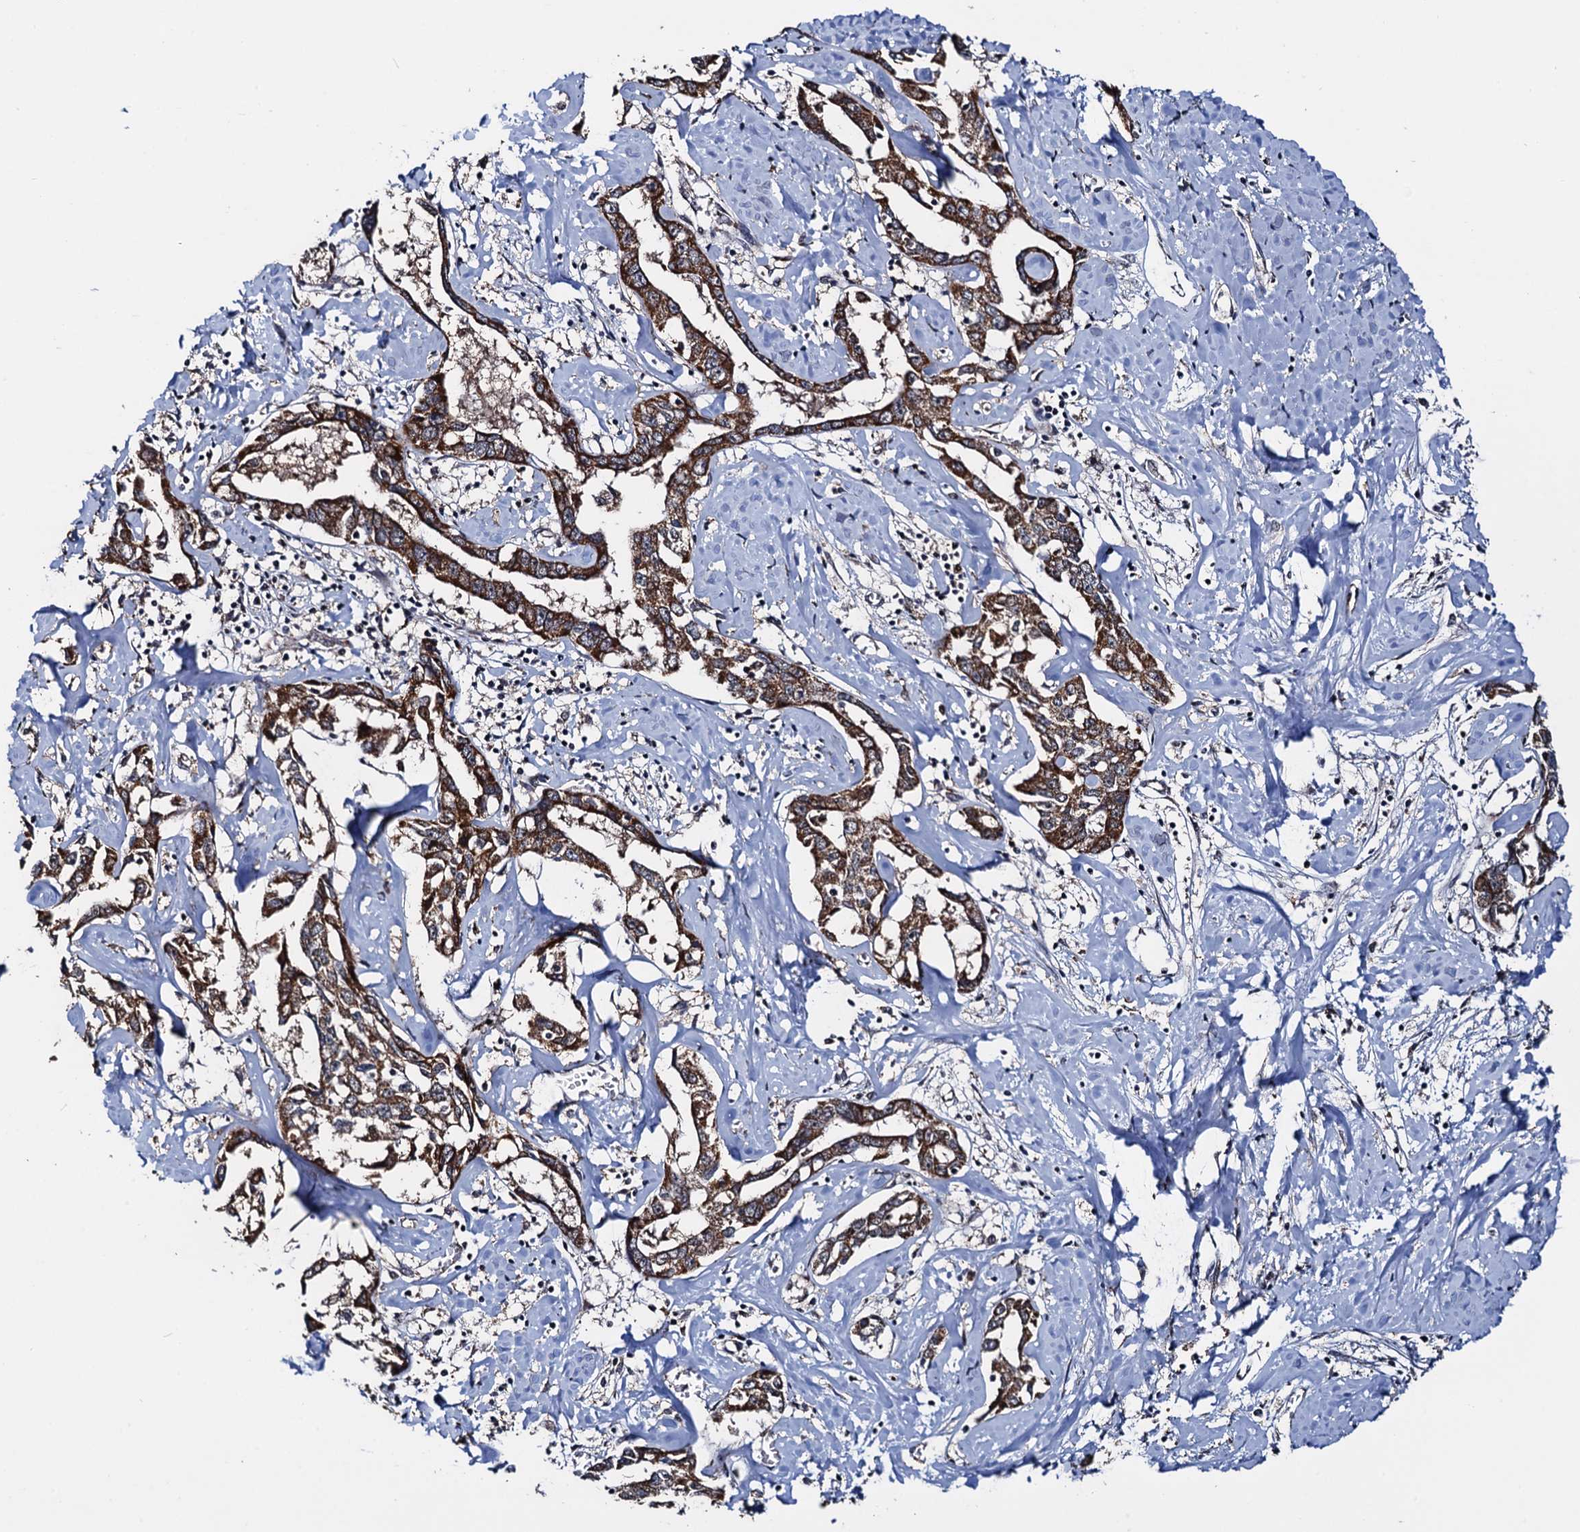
{"staining": {"intensity": "strong", "quantity": ">75%", "location": "cytoplasmic/membranous"}, "tissue": "liver cancer", "cell_type": "Tumor cells", "image_type": "cancer", "snomed": [{"axis": "morphology", "description": "Cholangiocarcinoma"}, {"axis": "topography", "description": "Liver"}], "caption": "A photomicrograph of liver cholangiocarcinoma stained for a protein exhibits strong cytoplasmic/membranous brown staining in tumor cells.", "gene": "PTCD3", "patient": {"sex": "male", "age": 59}}